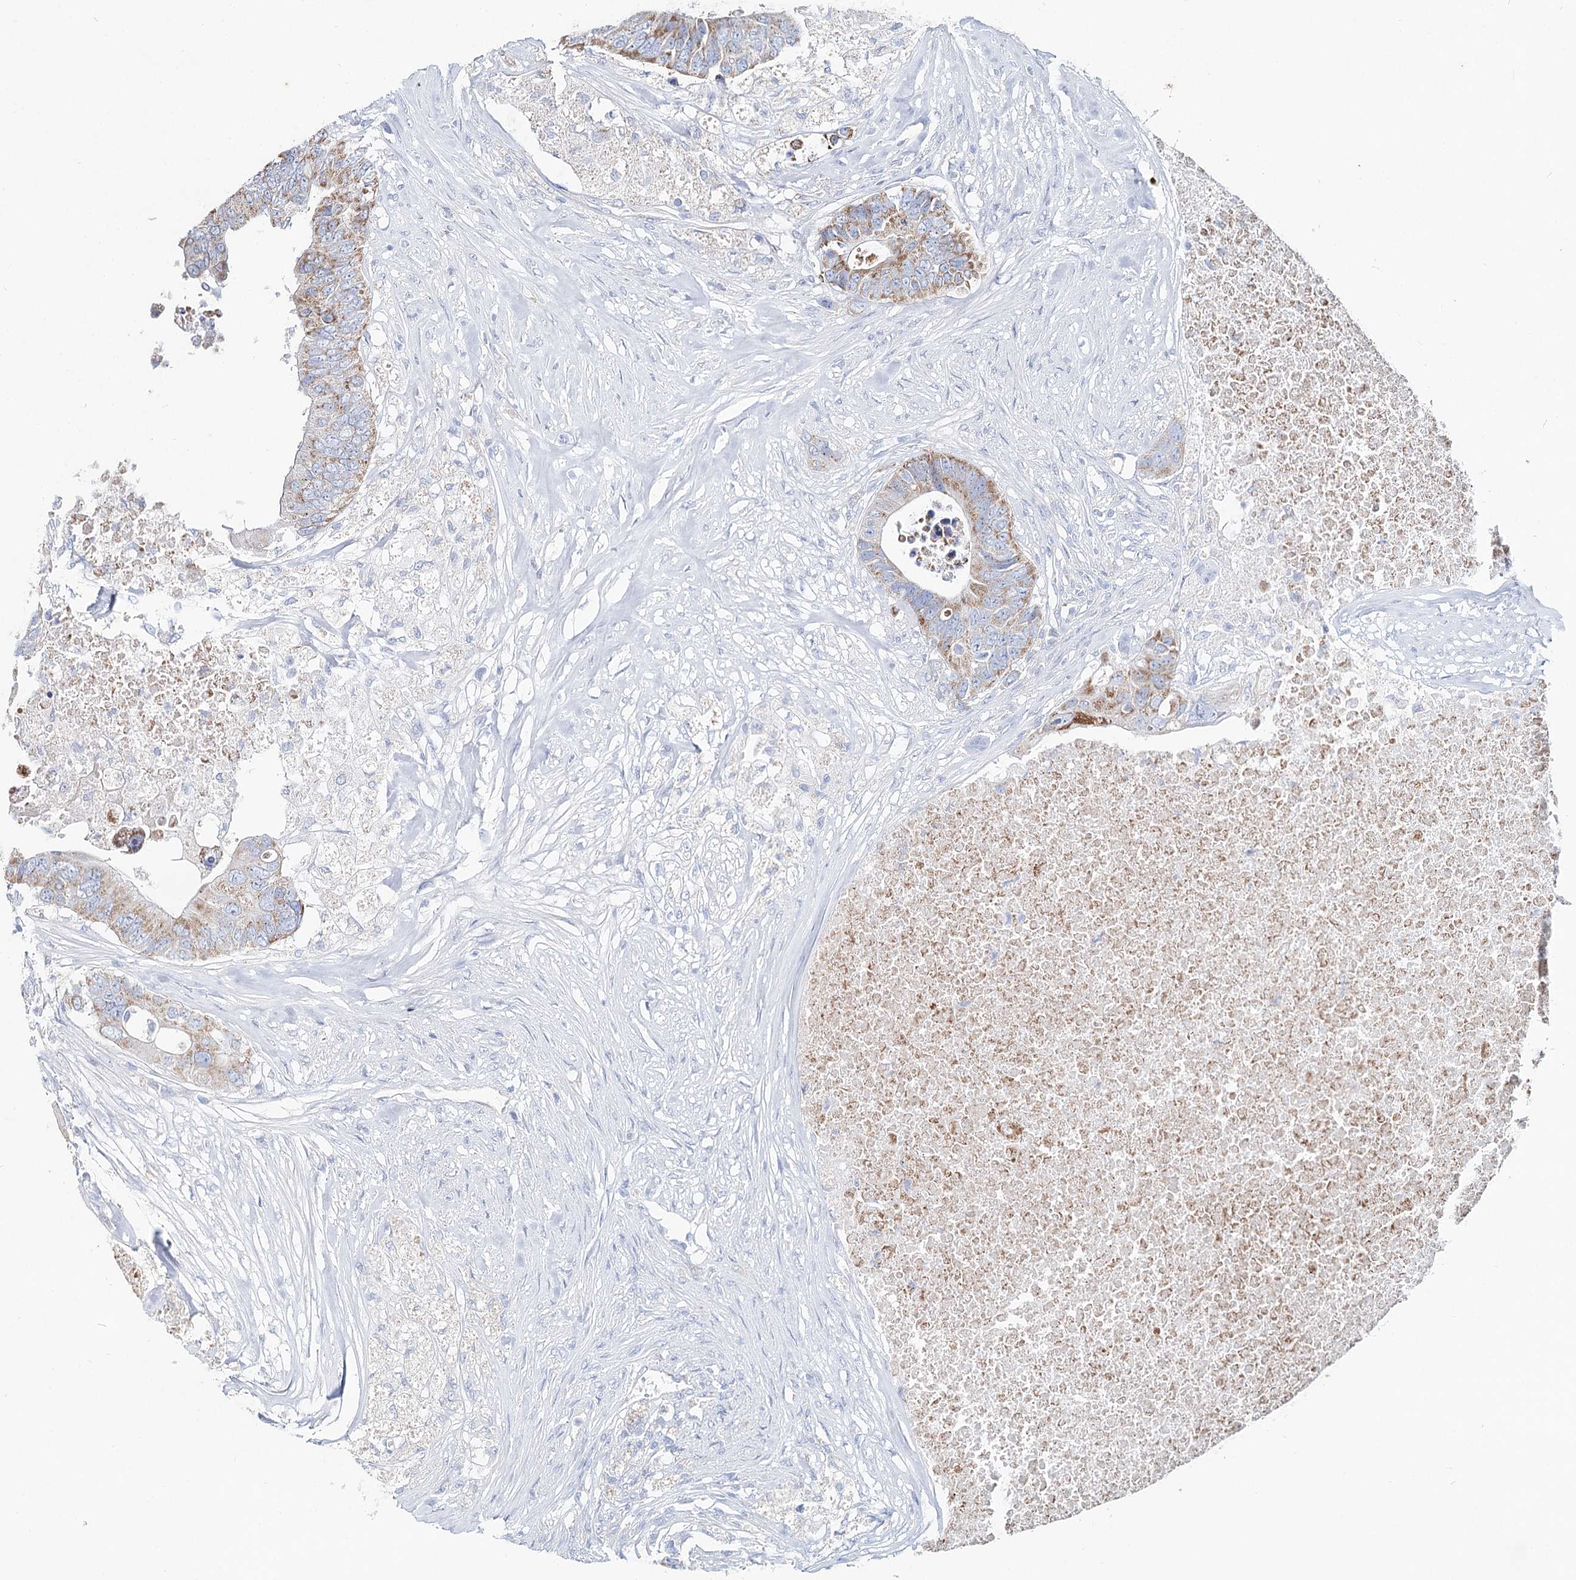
{"staining": {"intensity": "moderate", "quantity": ">75%", "location": "cytoplasmic/membranous"}, "tissue": "colorectal cancer", "cell_type": "Tumor cells", "image_type": "cancer", "snomed": [{"axis": "morphology", "description": "Adenocarcinoma, NOS"}, {"axis": "topography", "description": "Colon"}], "caption": "Colorectal cancer (adenocarcinoma) stained with DAB immunohistochemistry (IHC) exhibits medium levels of moderate cytoplasmic/membranous staining in approximately >75% of tumor cells.", "gene": "MCCC2", "patient": {"sex": "male", "age": 71}}